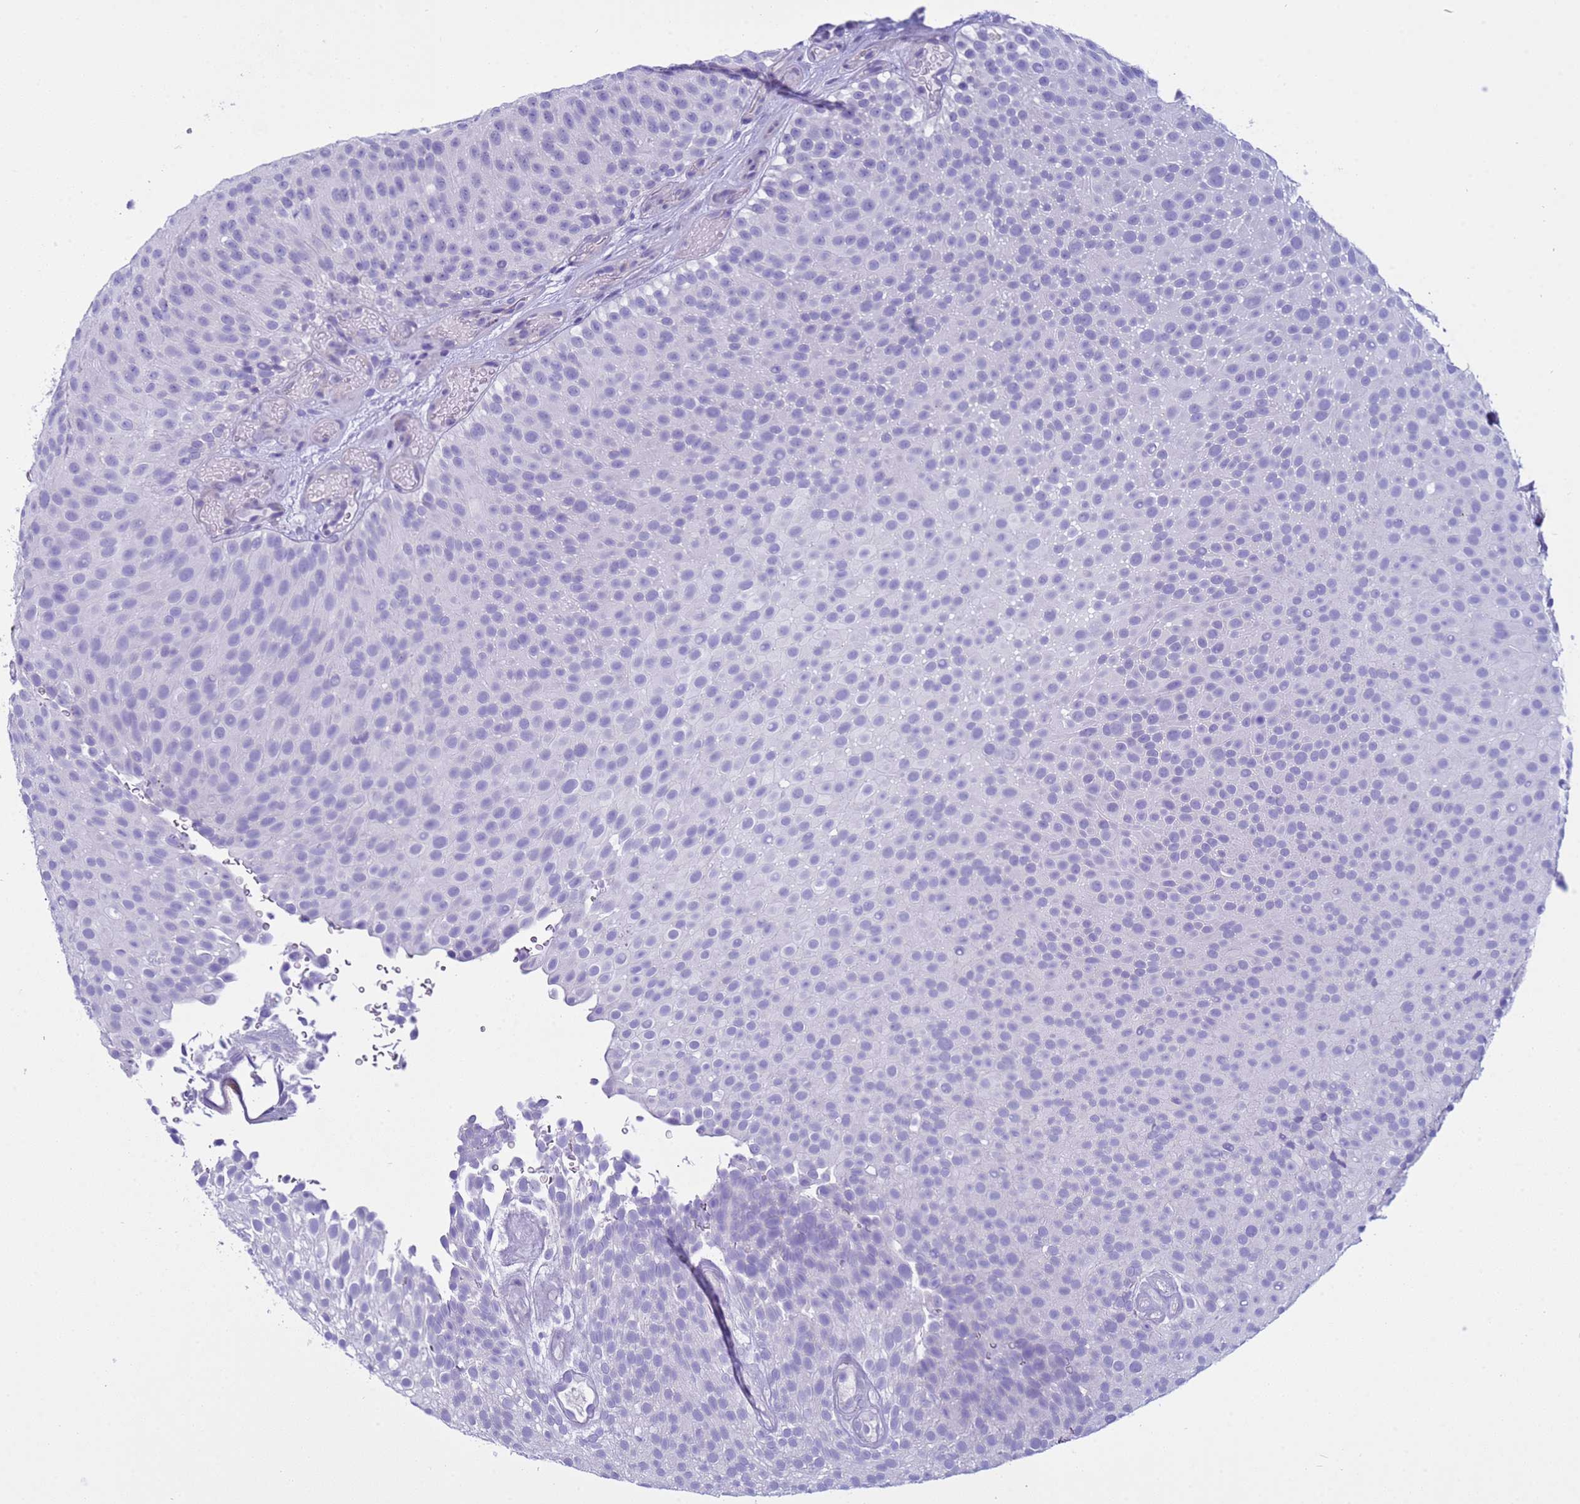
{"staining": {"intensity": "negative", "quantity": "none", "location": "none"}, "tissue": "urothelial cancer", "cell_type": "Tumor cells", "image_type": "cancer", "snomed": [{"axis": "morphology", "description": "Urothelial carcinoma, Low grade"}, {"axis": "topography", "description": "Urinary bladder"}], "caption": "Tumor cells show no significant expression in urothelial cancer. The staining is performed using DAB brown chromogen with nuclei counter-stained in using hematoxylin.", "gene": "CST4", "patient": {"sex": "male", "age": 78}}